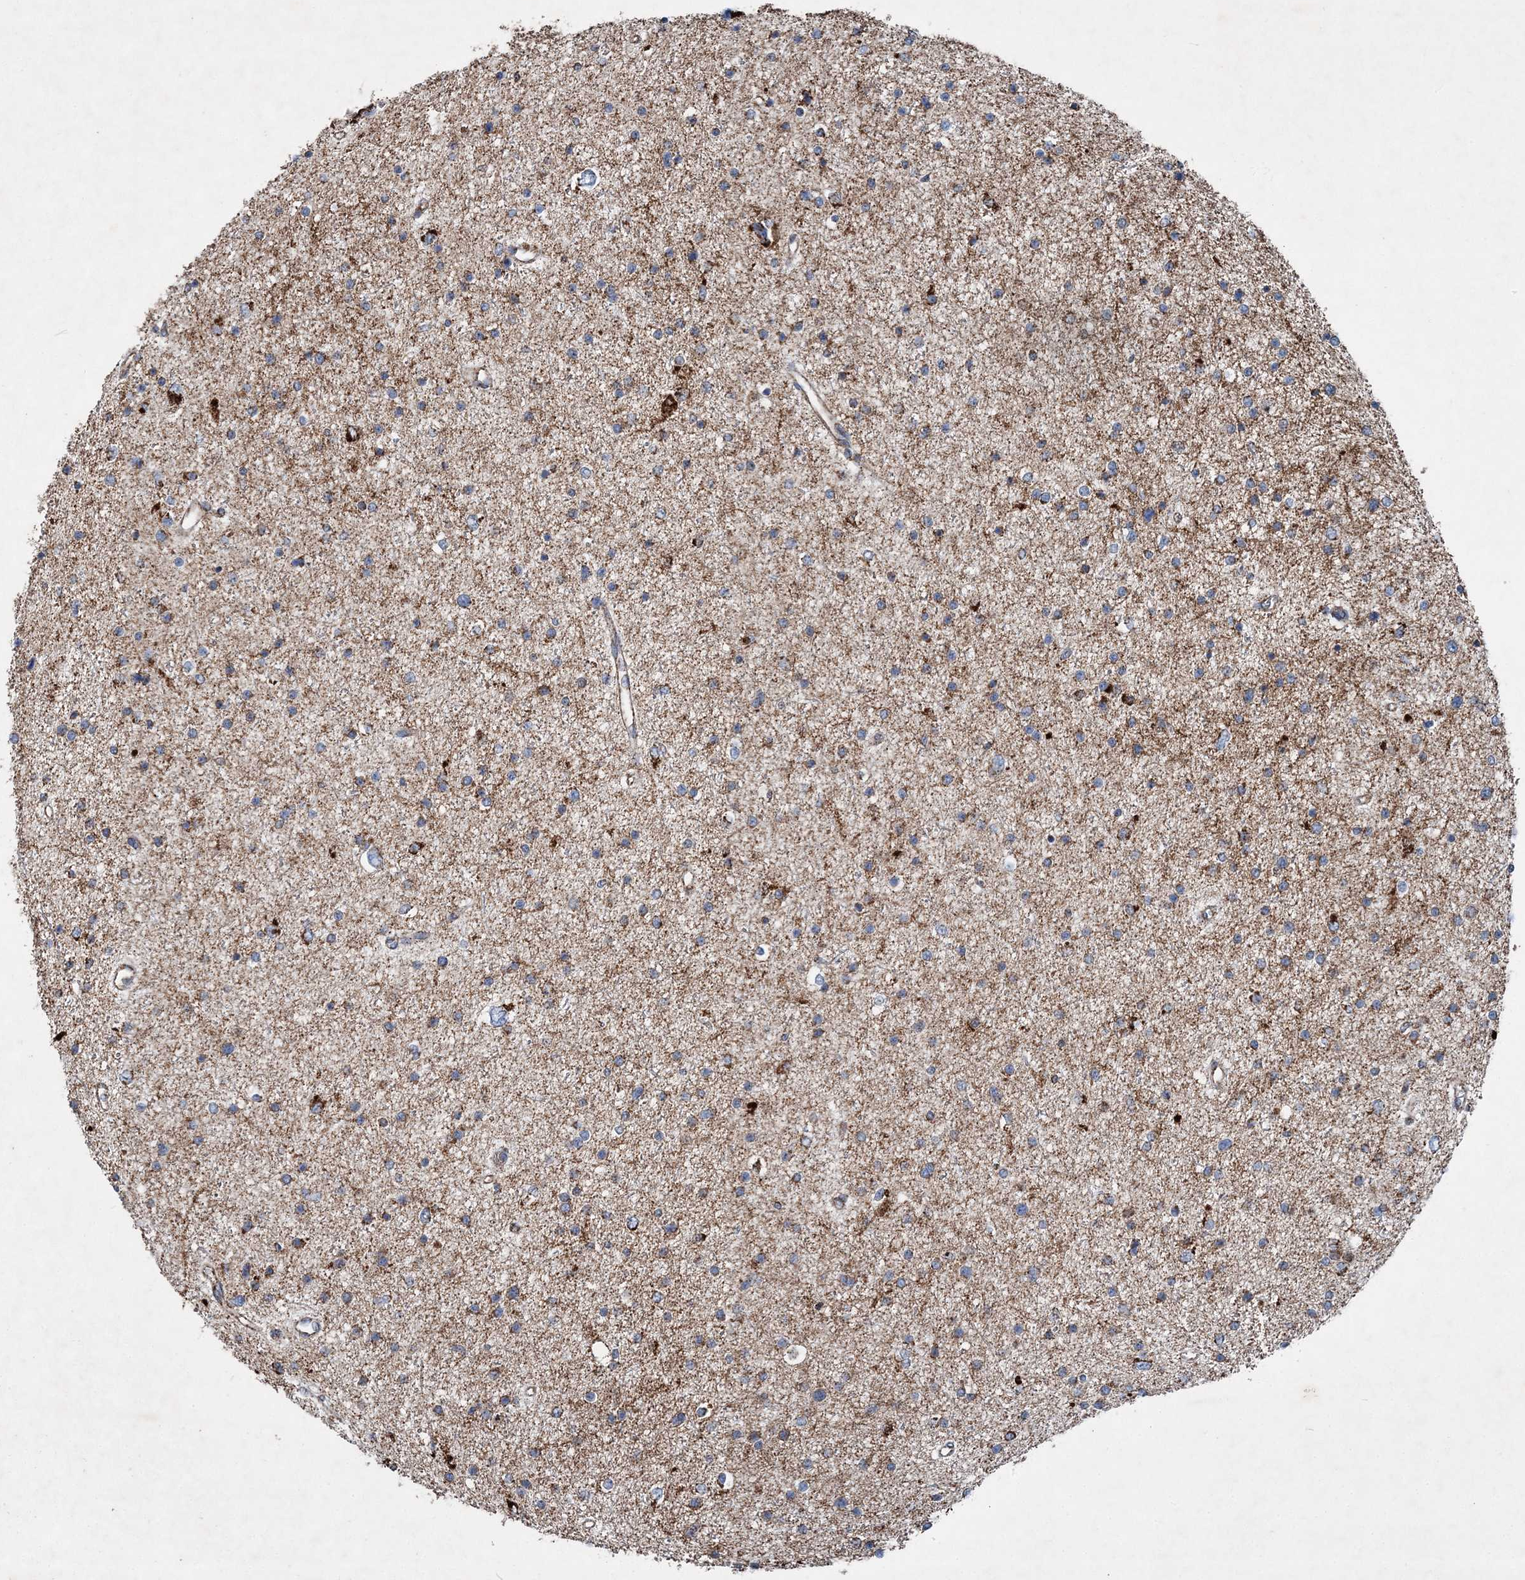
{"staining": {"intensity": "moderate", "quantity": "25%-75%", "location": "cytoplasmic/membranous"}, "tissue": "glioma", "cell_type": "Tumor cells", "image_type": "cancer", "snomed": [{"axis": "morphology", "description": "Glioma, malignant, Low grade"}, {"axis": "topography", "description": "Brain"}], "caption": "Glioma tissue displays moderate cytoplasmic/membranous expression in approximately 25%-75% of tumor cells", "gene": "SPAG16", "patient": {"sex": "female", "age": 37}}